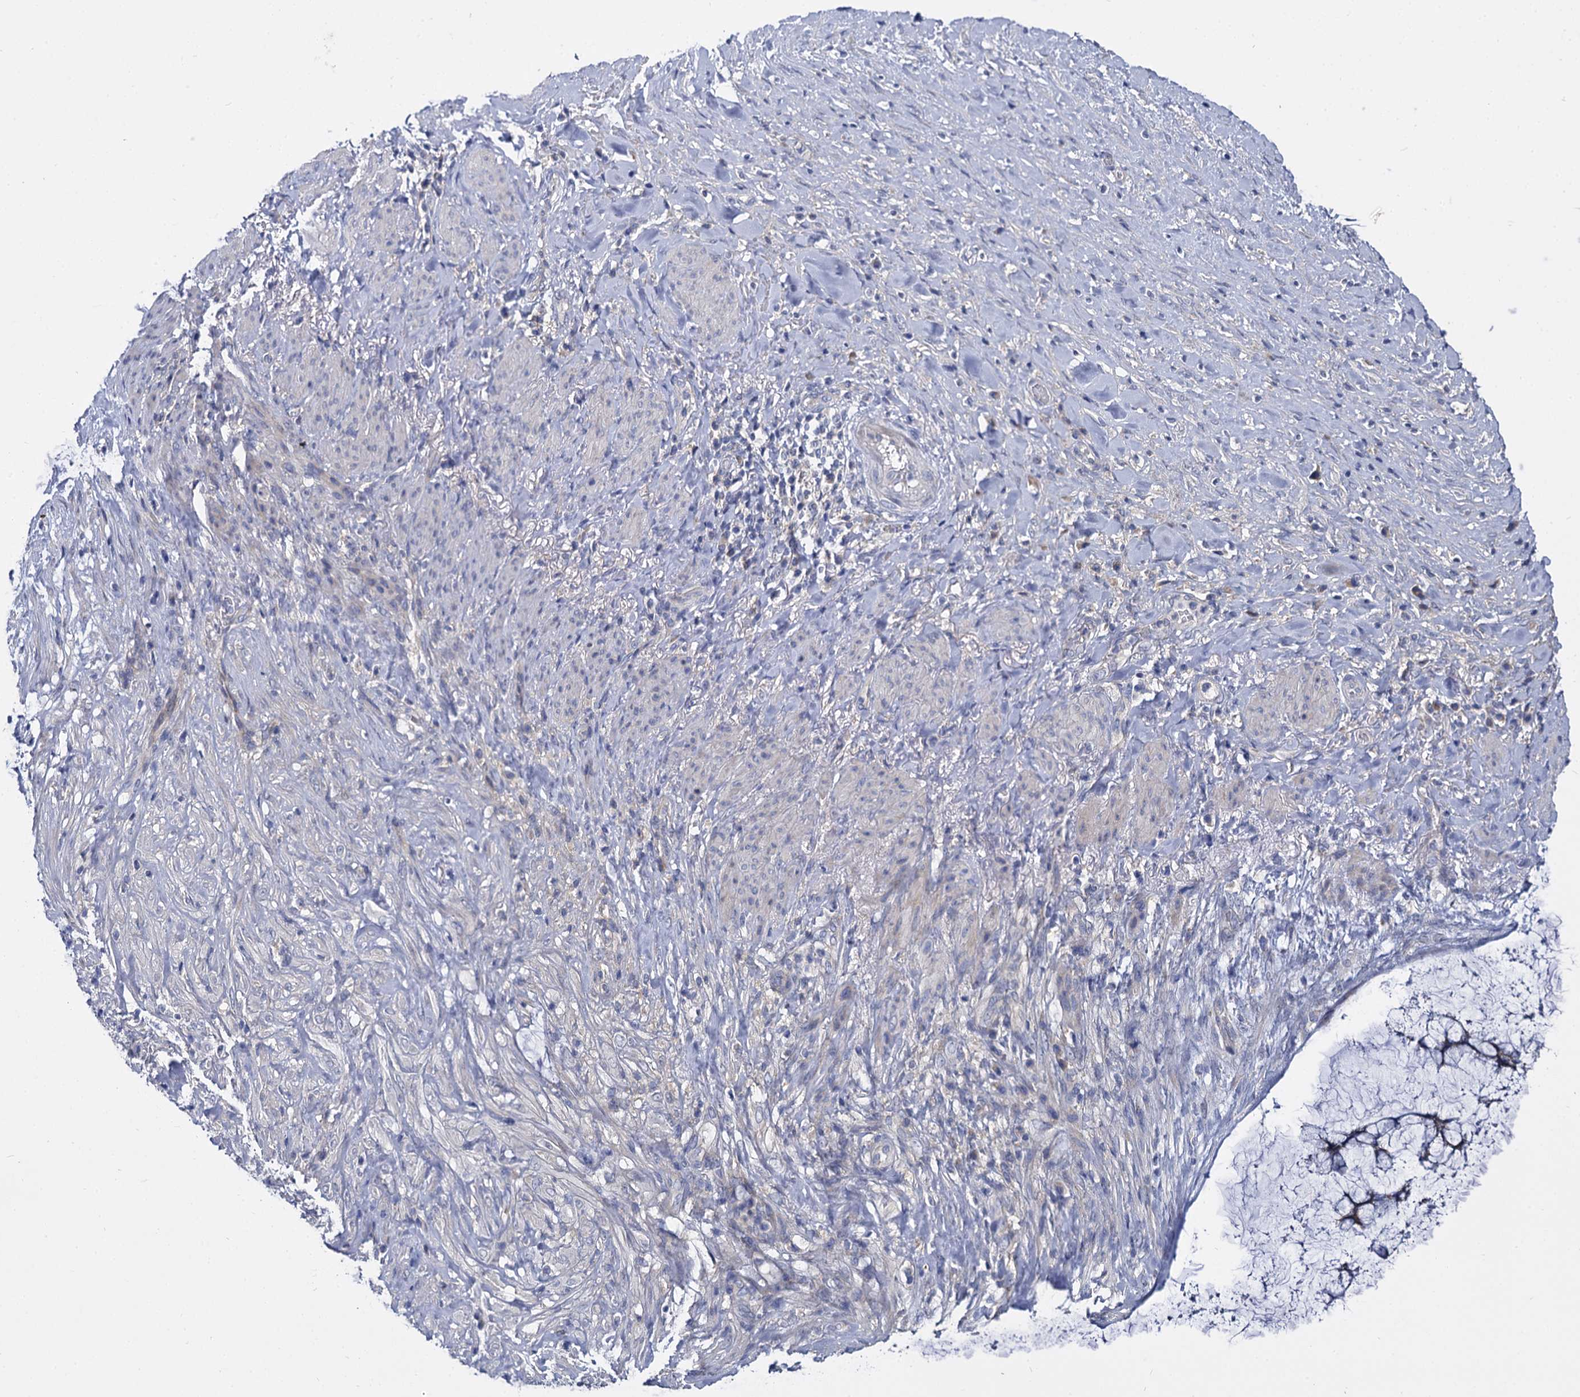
{"staining": {"intensity": "negative", "quantity": "none", "location": "none"}, "tissue": "ovarian cancer", "cell_type": "Tumor cells", "image_type": "cancer", "snomed": [{"axis": "morphology", "description": "Cystadenocarcinoma, mucinous, NOS"}, {"axis": "topography", "description": "Ovary"}], "caption": "The immunohistochemistry histopathology image has no significant positivity in tumor cells of ovarian cancer tissue.", "gene": "PANX2", "patient": {"sex": "female", "age": 42}}